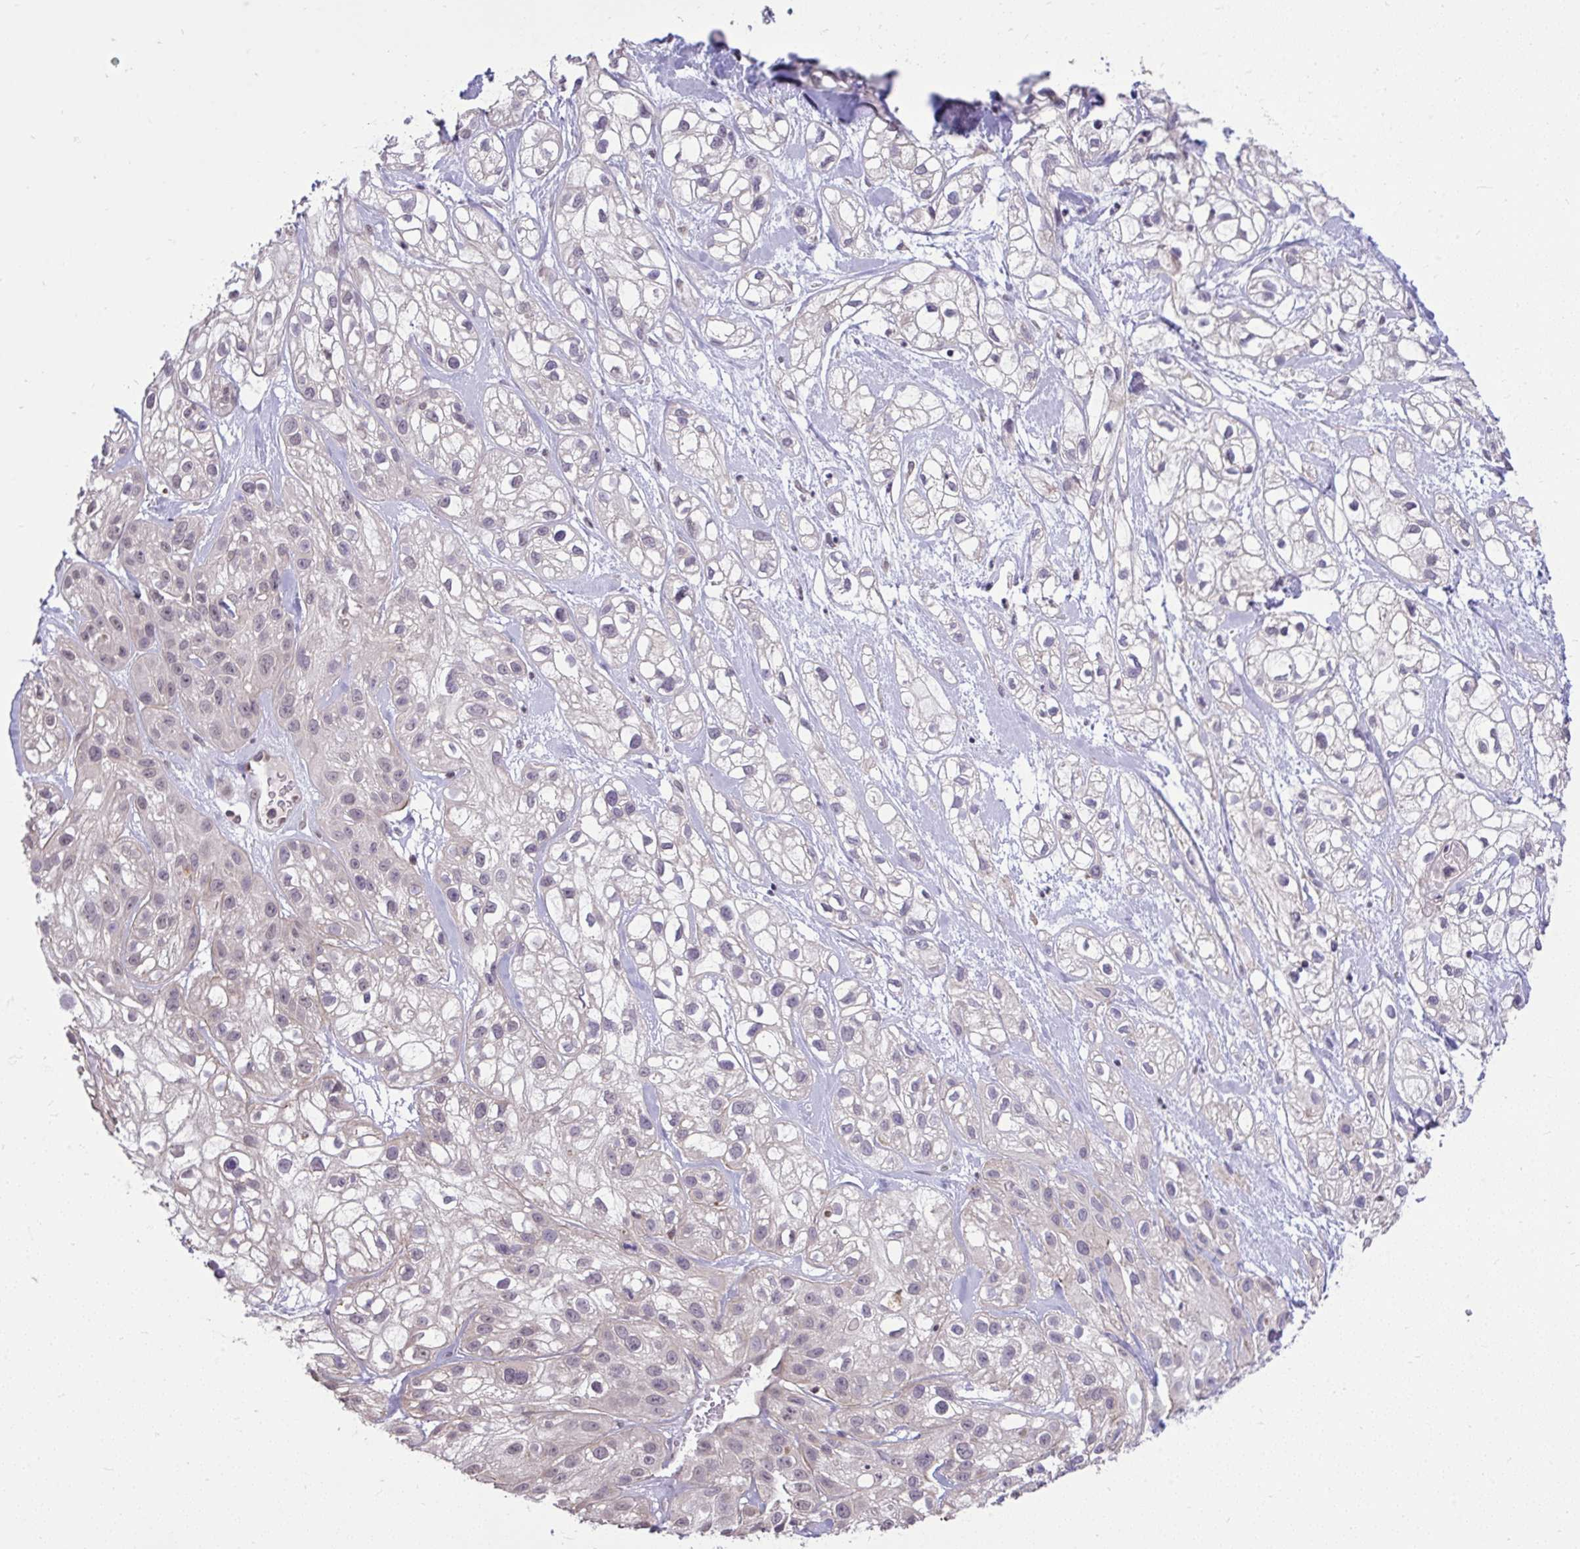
{"staining": {"intensity": "negative", "quantity": "none", "location": "none"}, "tissue": "skin cancer", "cell_type": "Tumor cells", "image_type": "cancer", "snomed": [{"axis": "morphology", "description": "Squamous cell carcinoma, NOS"}, {"axis": "topography", "description": "Skin"}], "caption": "This is an IHC image of human skin cancer (squamous cell carcinoma). There is no positivity in tumor cells.", "gene": "CYP20A1", "patient": {"sex": "male", "age": 82}}